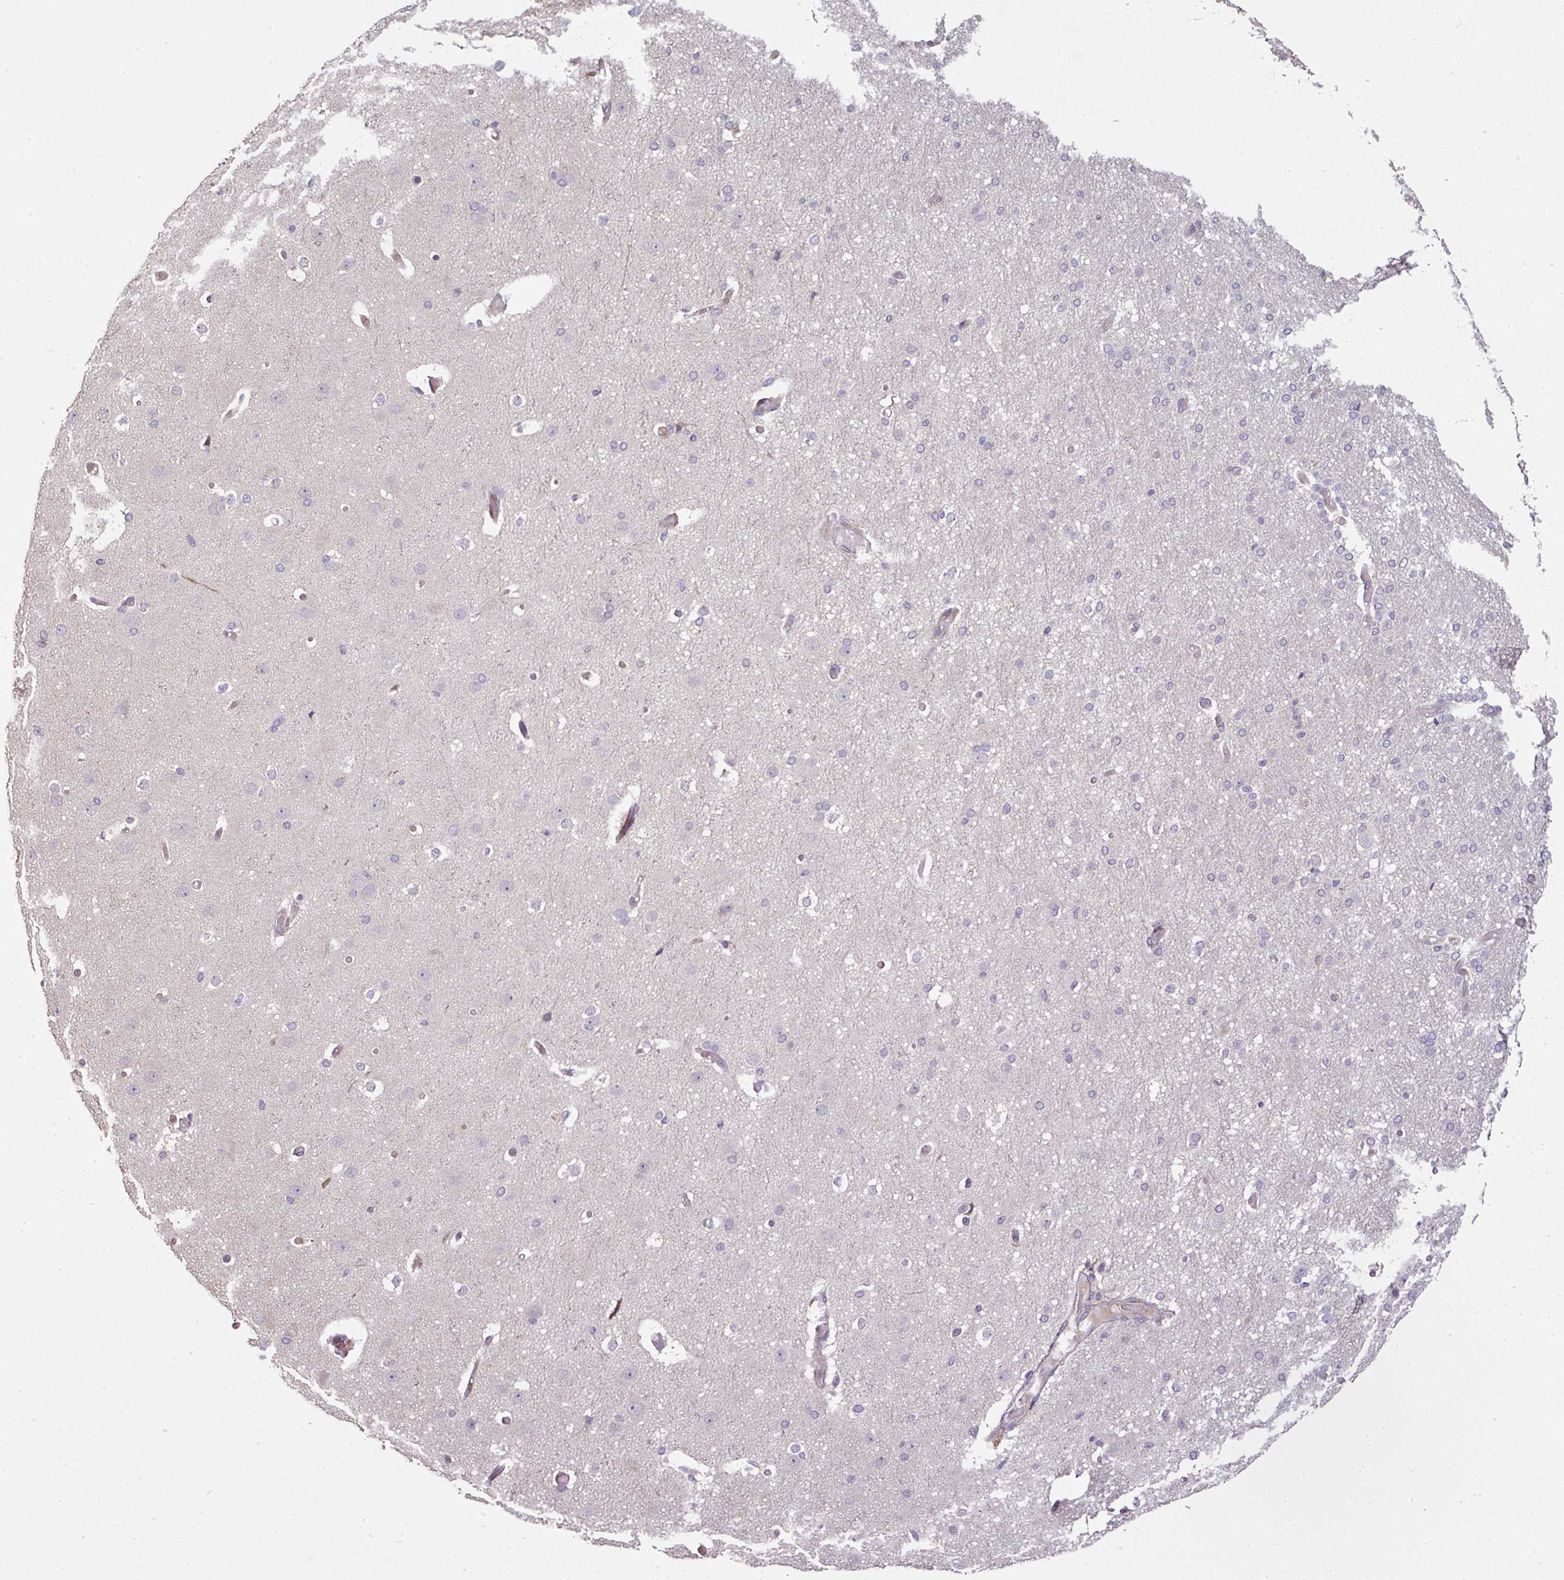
{"staining": {"intensity": "negative", "quantity": "none", "location": "none"}, "tissue": "cerebral cortex", "cell_type": "Endothelial cells", "image_type": "normal", "snomed": [{"axis": "morphology", "description": "Normal tissue, NOS"}, {"axis": "morphology", "description": "Inflammation, NOS"}, {"axis": "topography", "description": "Cerebral cortex"}], "caption": "Immunohistochemical staining of benign human cerebral cortex exhibits no significant positivity in endothelial cells.", "gene": "SPCS3", "patient": {"sex": "male", "age": 6}}